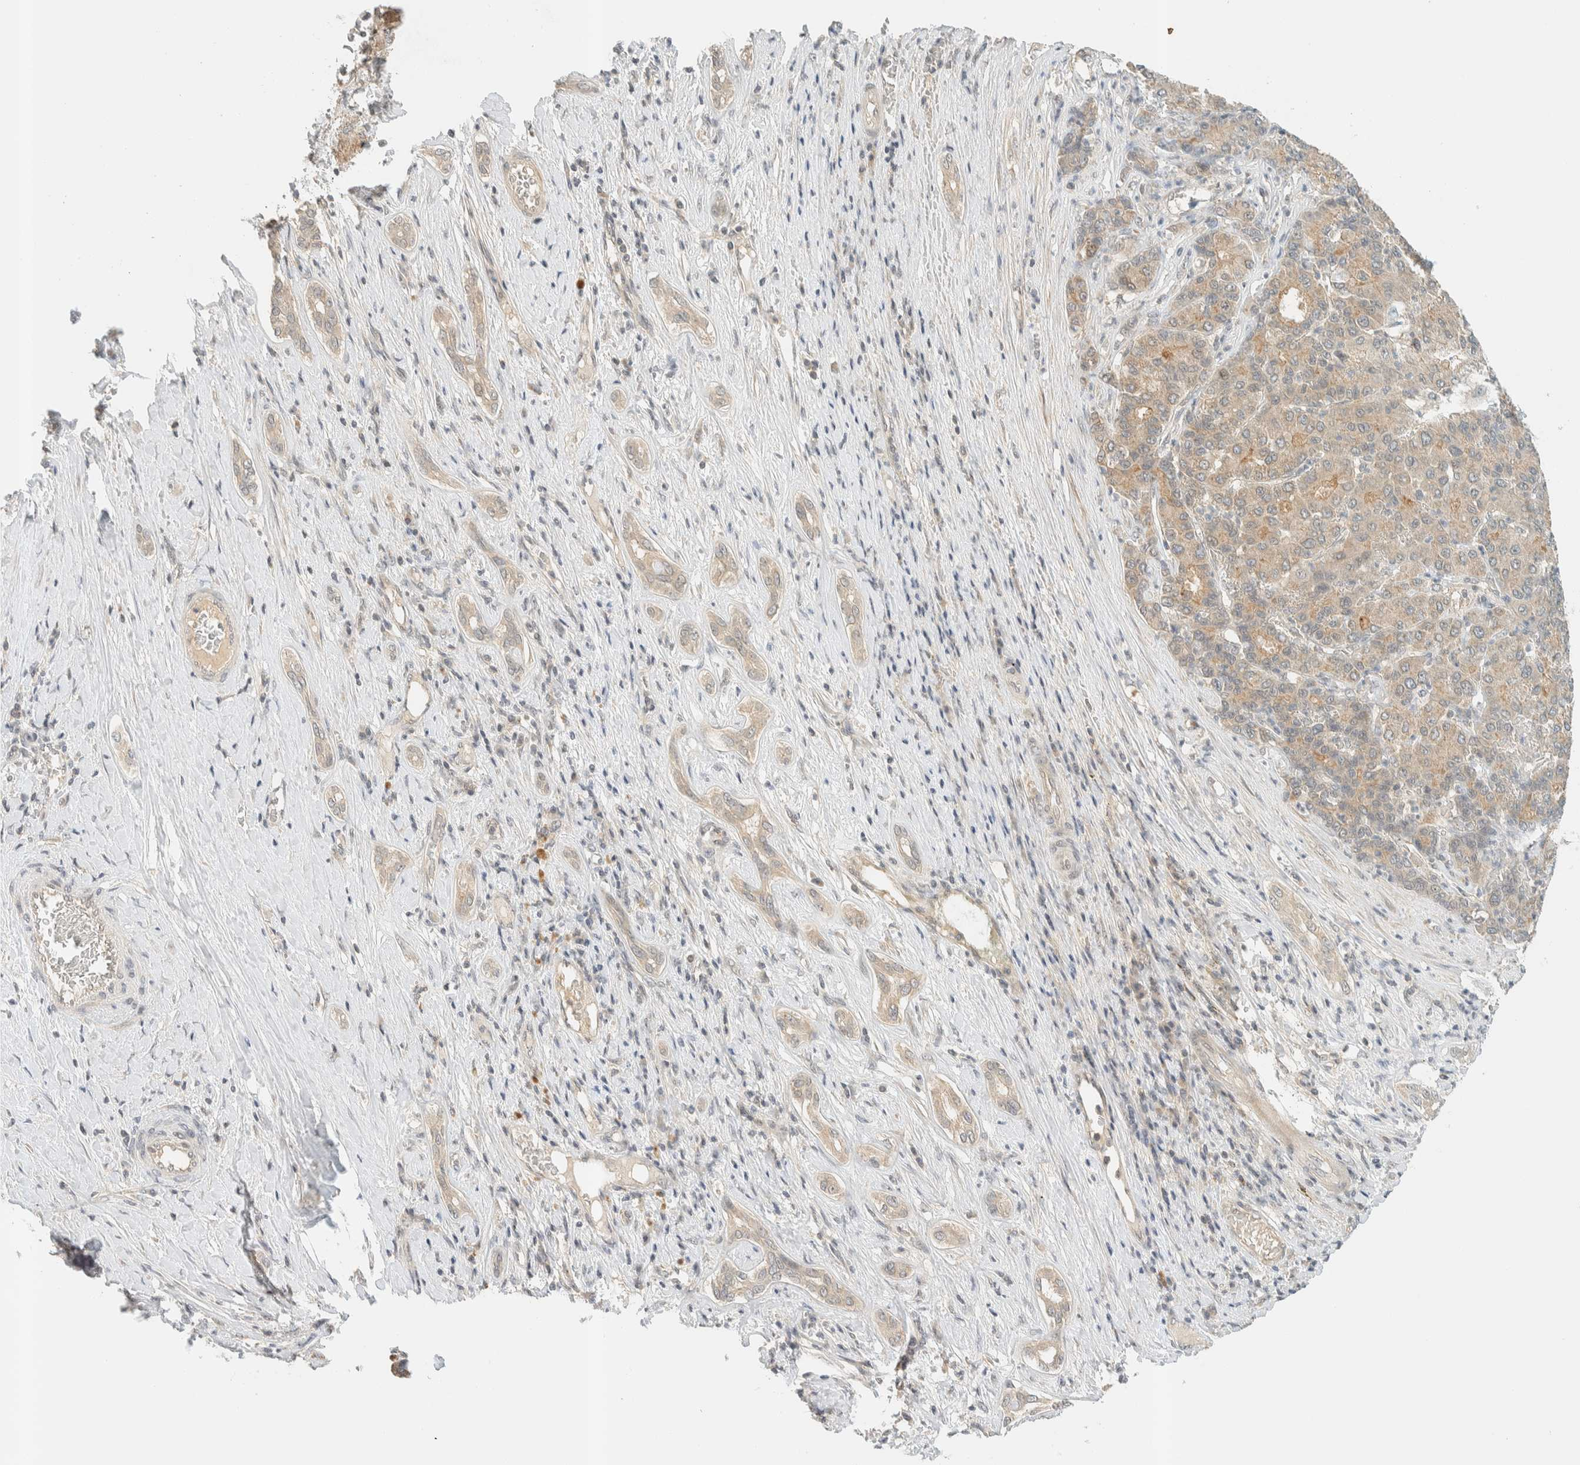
{"staining": {"intensity": "weak", "quantity": ">75%", "location": "cytoplasmic/membranous"}, "tissue": "liver cancer", "cell_type": "Tumor cells", "image_type": "cancer", "snomed": [{"axis": "morphology", "description": "Carcinoma, Hepatocellular, NOS"}, {"axis": "topography", "description": "Liver"}], "caption": "Immunohistochemical staining of human liver cancer exhibits weak cytoplasmic/membranous protein positivity in about >75% of tumor cells.", "gene": "KIFAP3", "patient": {"sex": "male", "age": 65}}